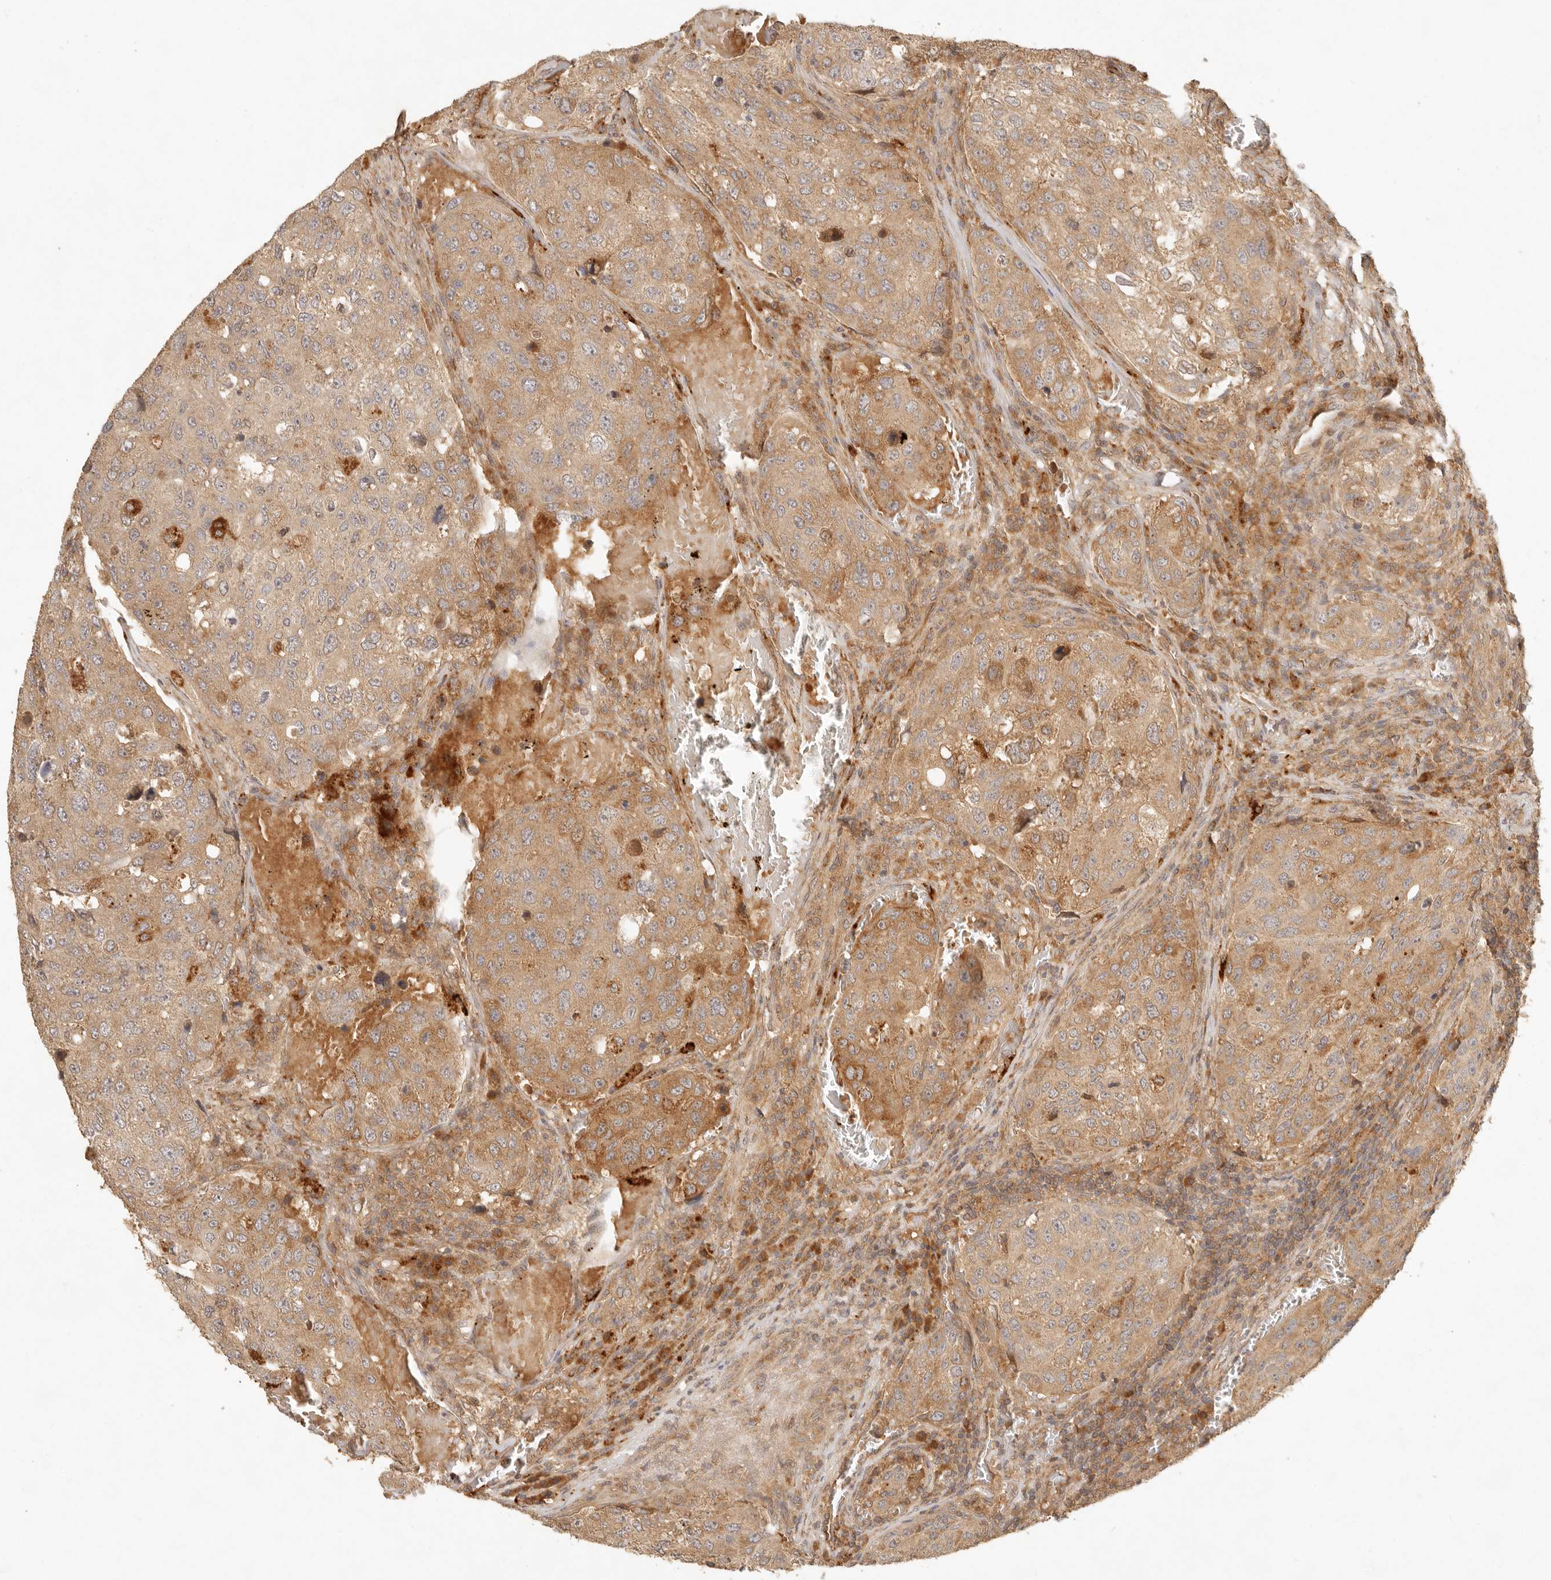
{"staining": {"intensity": "moderate", "quantity": ">75%", "location": "cytoplasmic/membranous"}, "tissue": "urothelial cancer", "cell_type": "Tumor cells", "image_type": "cancer", "snomed": [{"axis": "morphology", "description": "Urothelial carcinoma, High grade"}, {"axis": "topography", "description": "Lymph node"}, {"axis": "topography", "description": "Urinary bladder"}], "caption": "DAB immunohistochemical staining of human urothelial carcinoma (high-grade) demonstrates moderate cytoplasmic/membranous protein expression in about >75% of tumor cells.", "gene": "ANKRD61", "patient": {"sex": "male", "age": 51}}